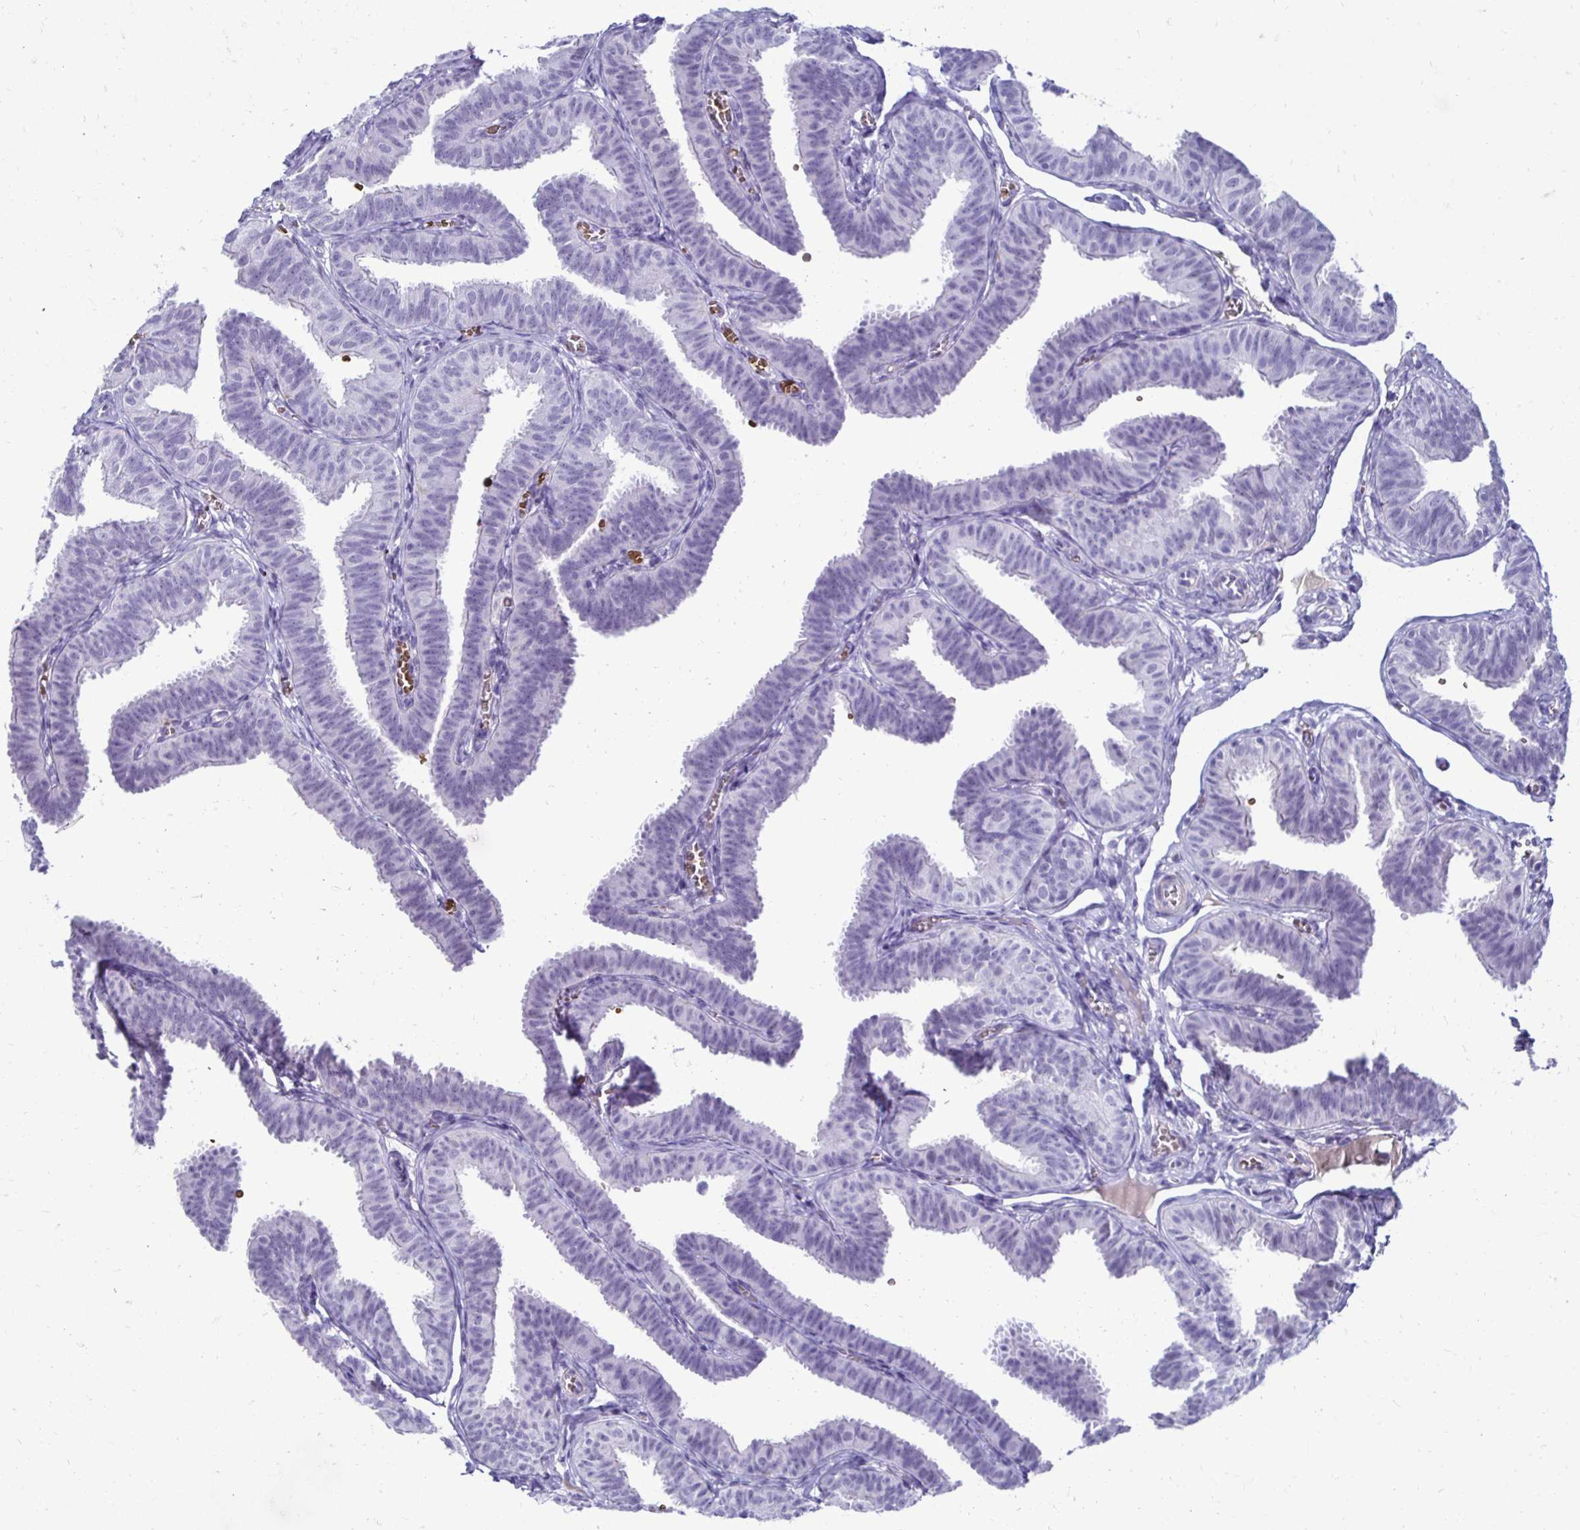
{"staining": {"intensity": "negative", "quantity": "none", "location": "none"}, "tissue": "fallopian tube", "cell_type": "Glandular cells", "image_type": "normal", "snomed": [{"axis": "morphology", "description": "Normal tissue, NOS"}, {"axis": "topography", "description": "Fallopian tube"}], "caption": "Immunohistochemistry micrograph of normal fallopian tube: human fallopian tube stained with DAB (3,3'-diaminobenzidine) exhibits no significant protein expression in glandular cells. Brightfield microscopy of immunohistochemistry stained with DAB (brown) and hematoxylin (blue), captured at high magnification.", "gene": "RHBDL3", "patient": {"sex": "female", "age": 25}}